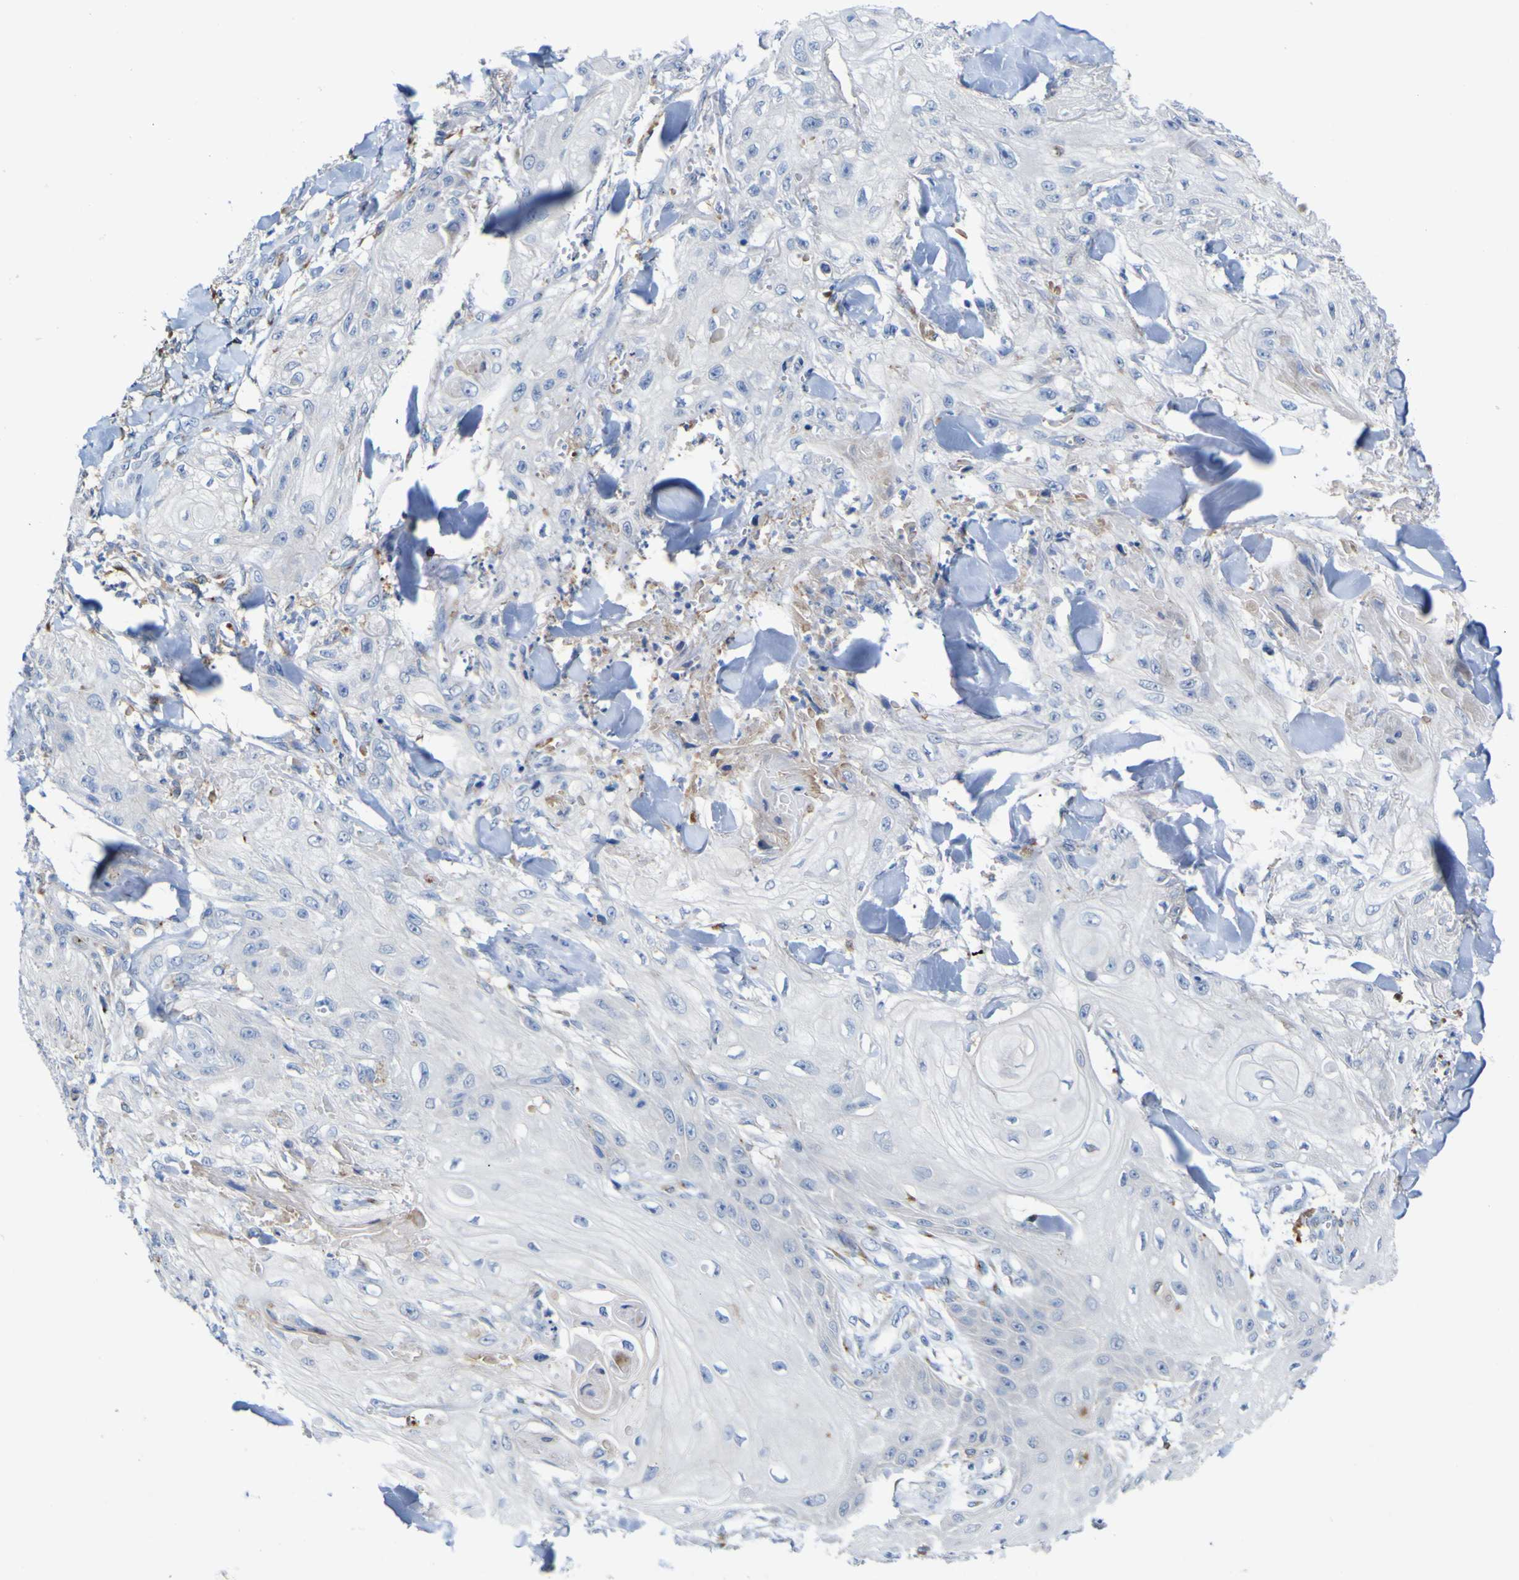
{"staining": {"intensity": "negative", "quantity": "none", "location": "none"}, "tissue": "skin cancer", "cell_type": "Tumor cells", "image_type": "cancer", "snomed": [{"axis": "morphology", "description": "Squamous cell carcinoma, NOS"}, {"axis": "topography", "description": "Skin"}], "caption": "Immunohistochemistry photomicrograph of skin cancer (squamous cell carcinoma) stained for a protein (brown), which displays no positivity in tumor cells.", "gene": "PTPRF", "patient": {"sex": "male", "age": 74}}